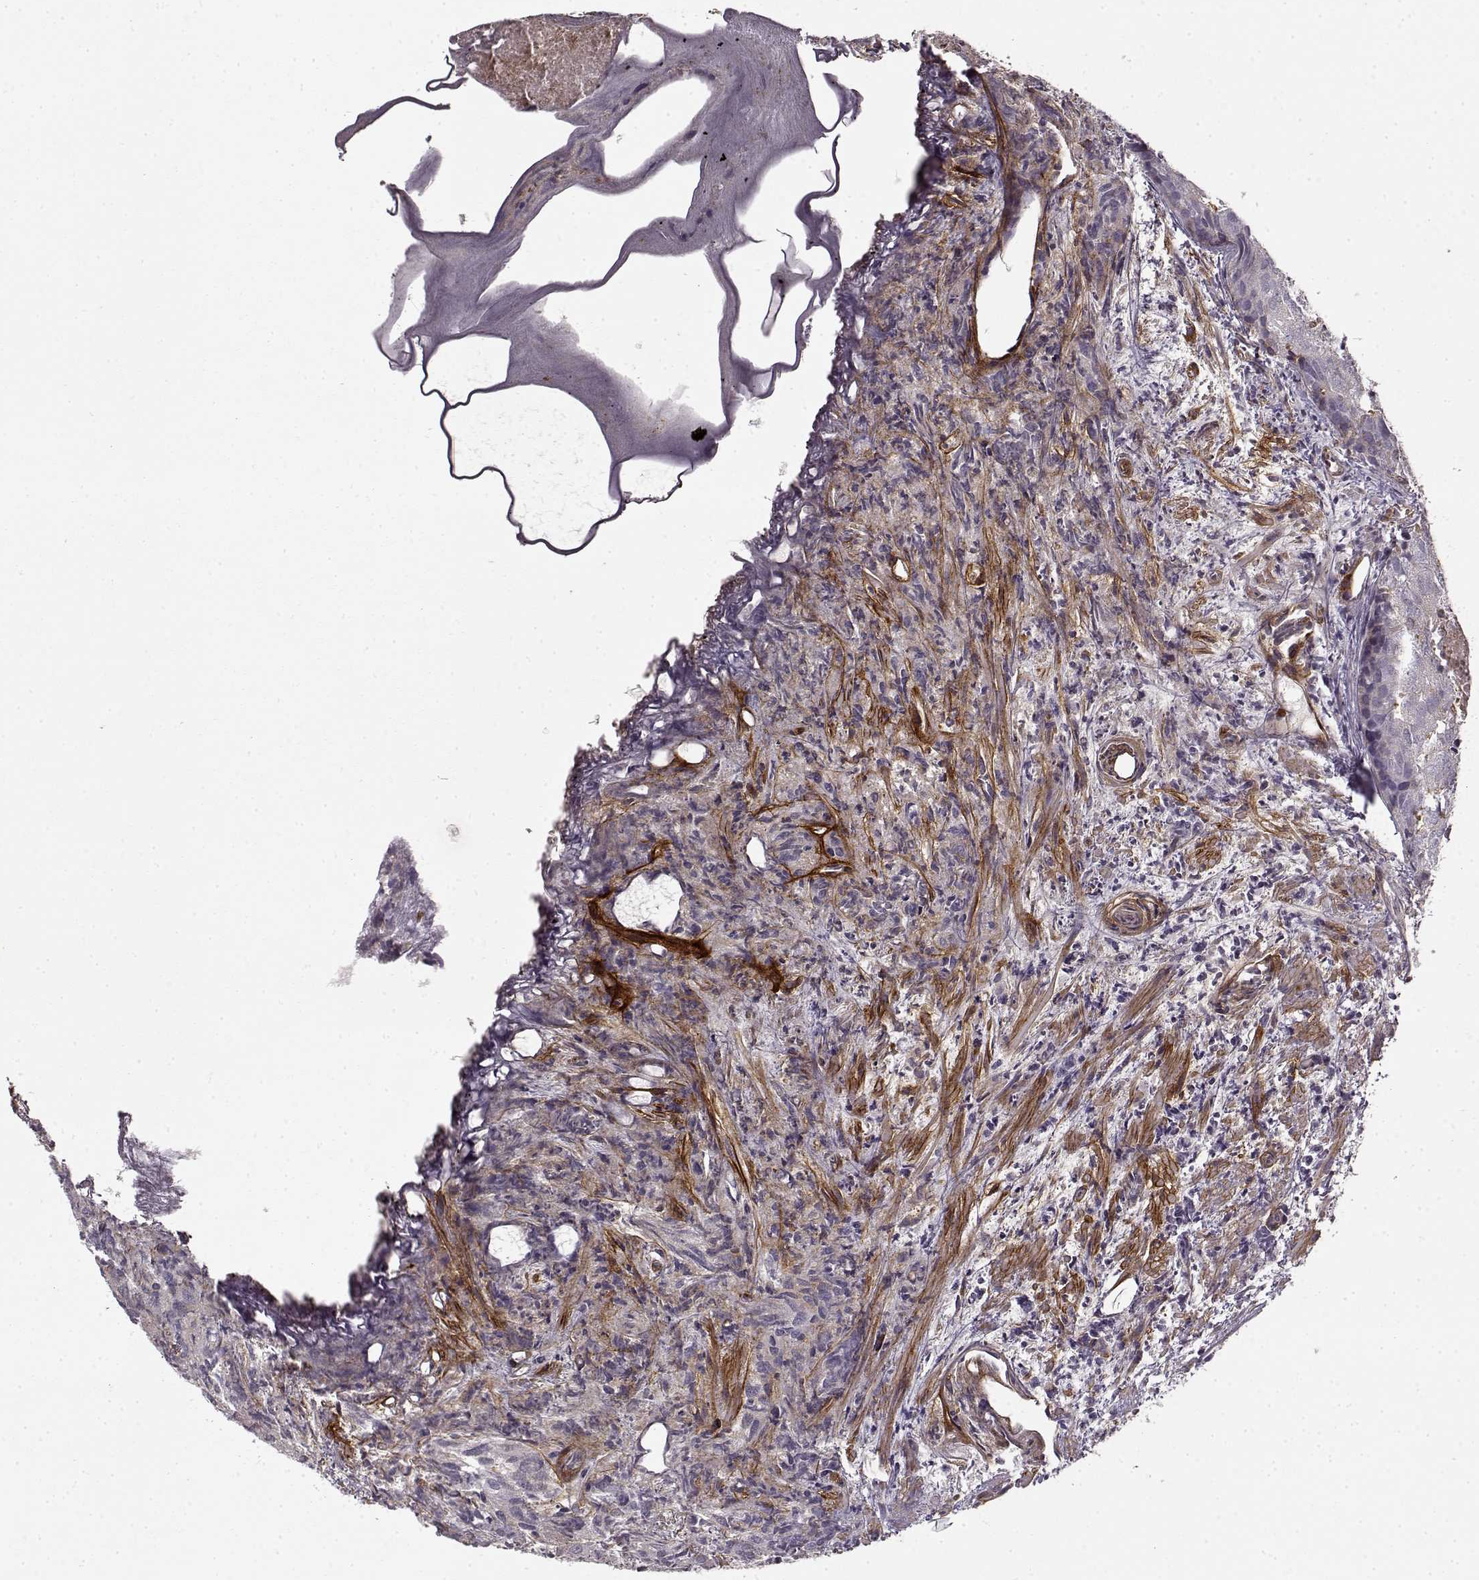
{"staining": {"intensity": "negative", "quantity": "none", "location": "none"}, "tissue": "prostate cancer", "cell_type": "Tumor cells", "image_type": "cancer", "snomed": [{"axis": "morphology", "description": "Adenocarcinoma, High grade"}, {"axis": "topography", "description": "Prostate"}], "caption": "Protein analysis of prostate cancer (adenocarcinoma (high-grade)) demonstrates no significant staining in tumor cells.", "gene": "LAMB2", "patient": {"sex": "male", "age": 58}}